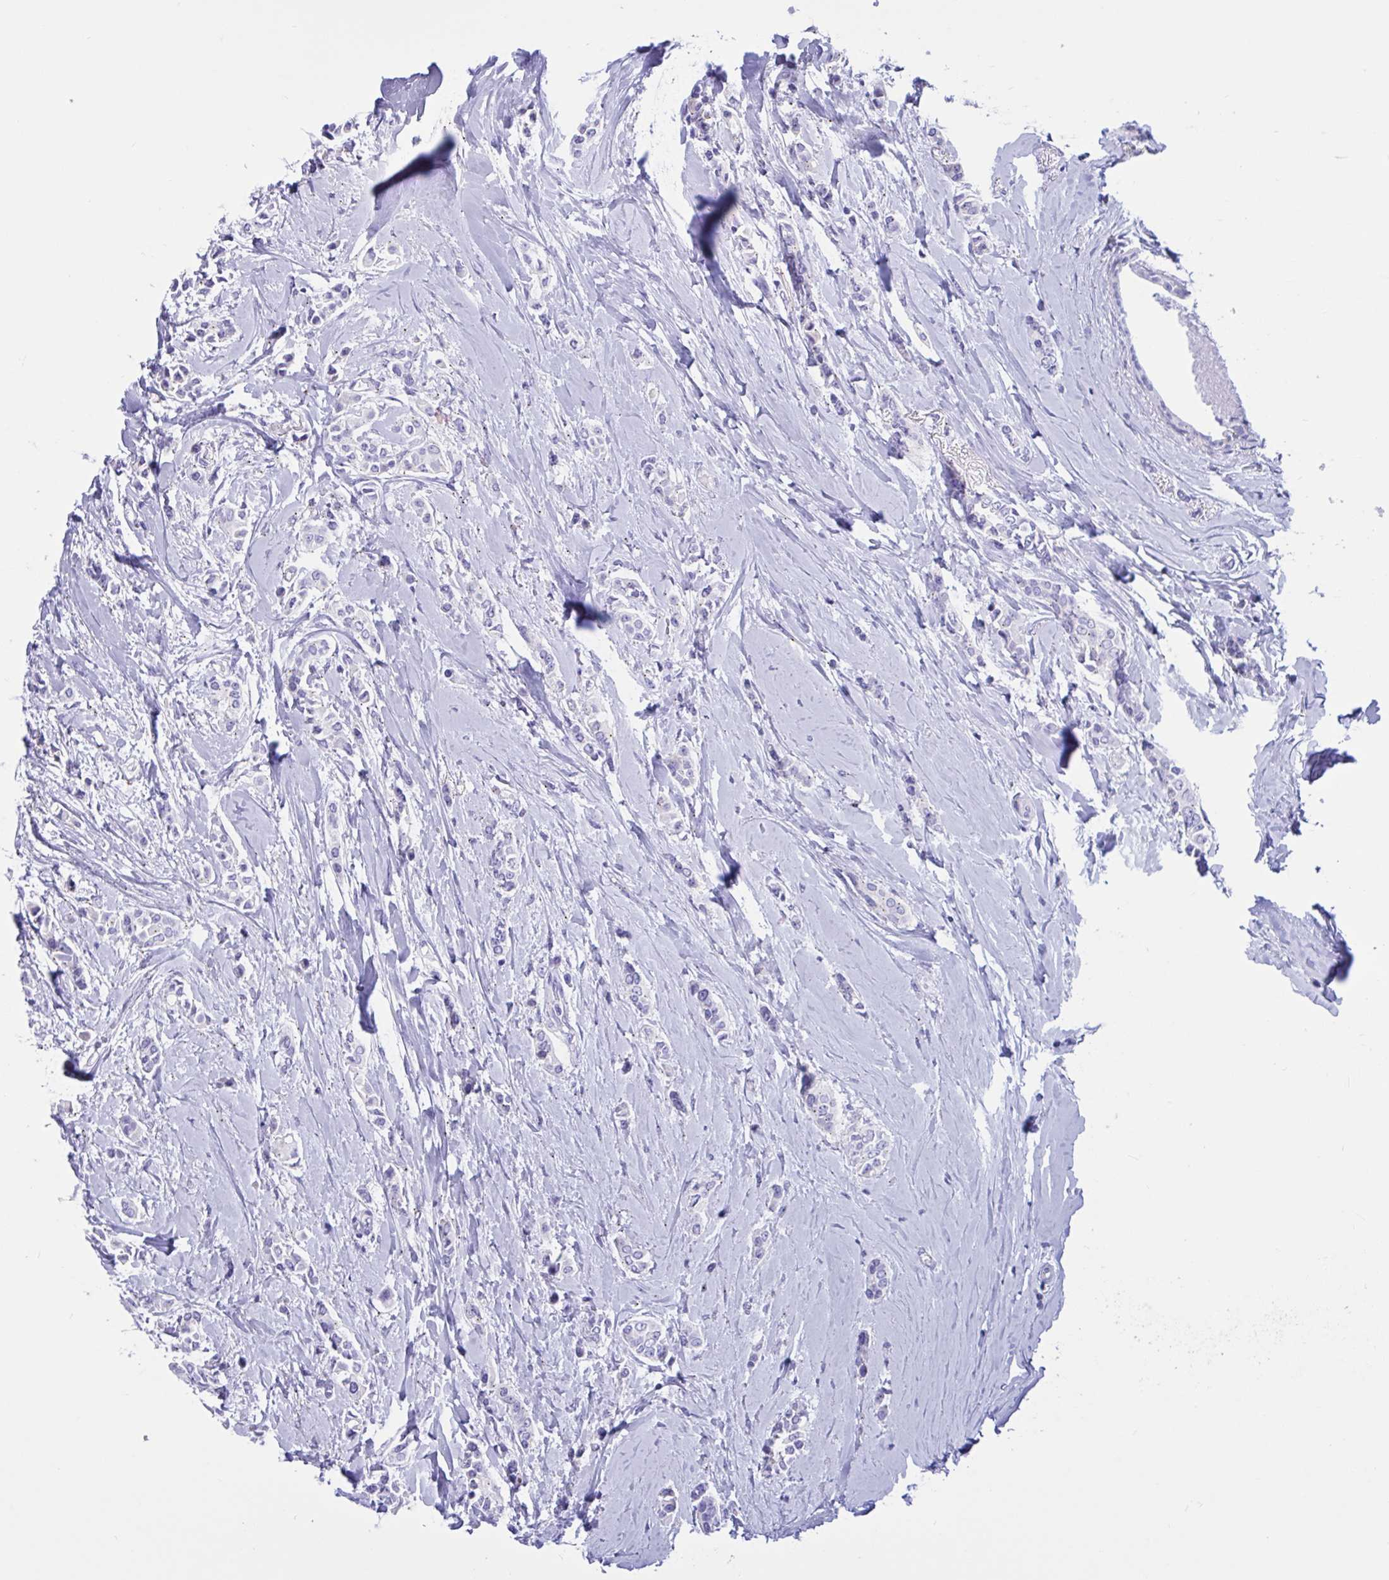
{"staining": {"intensity": "negative", "quantity": "none", "location": "none"}, "tissue": "breast cancer", "cell_type": "Tumor cells", "image_type": "cancer", "snomed": [{"axis": "morphology", "description": "Duct carcinoma"}, {"axis": "topography", "description": "Breast"}], "caption": "There is no significant staining in tumor cells of breast cancer.", "gene": "RNASE3", "patient": {"sex": "female", "age": 64}}